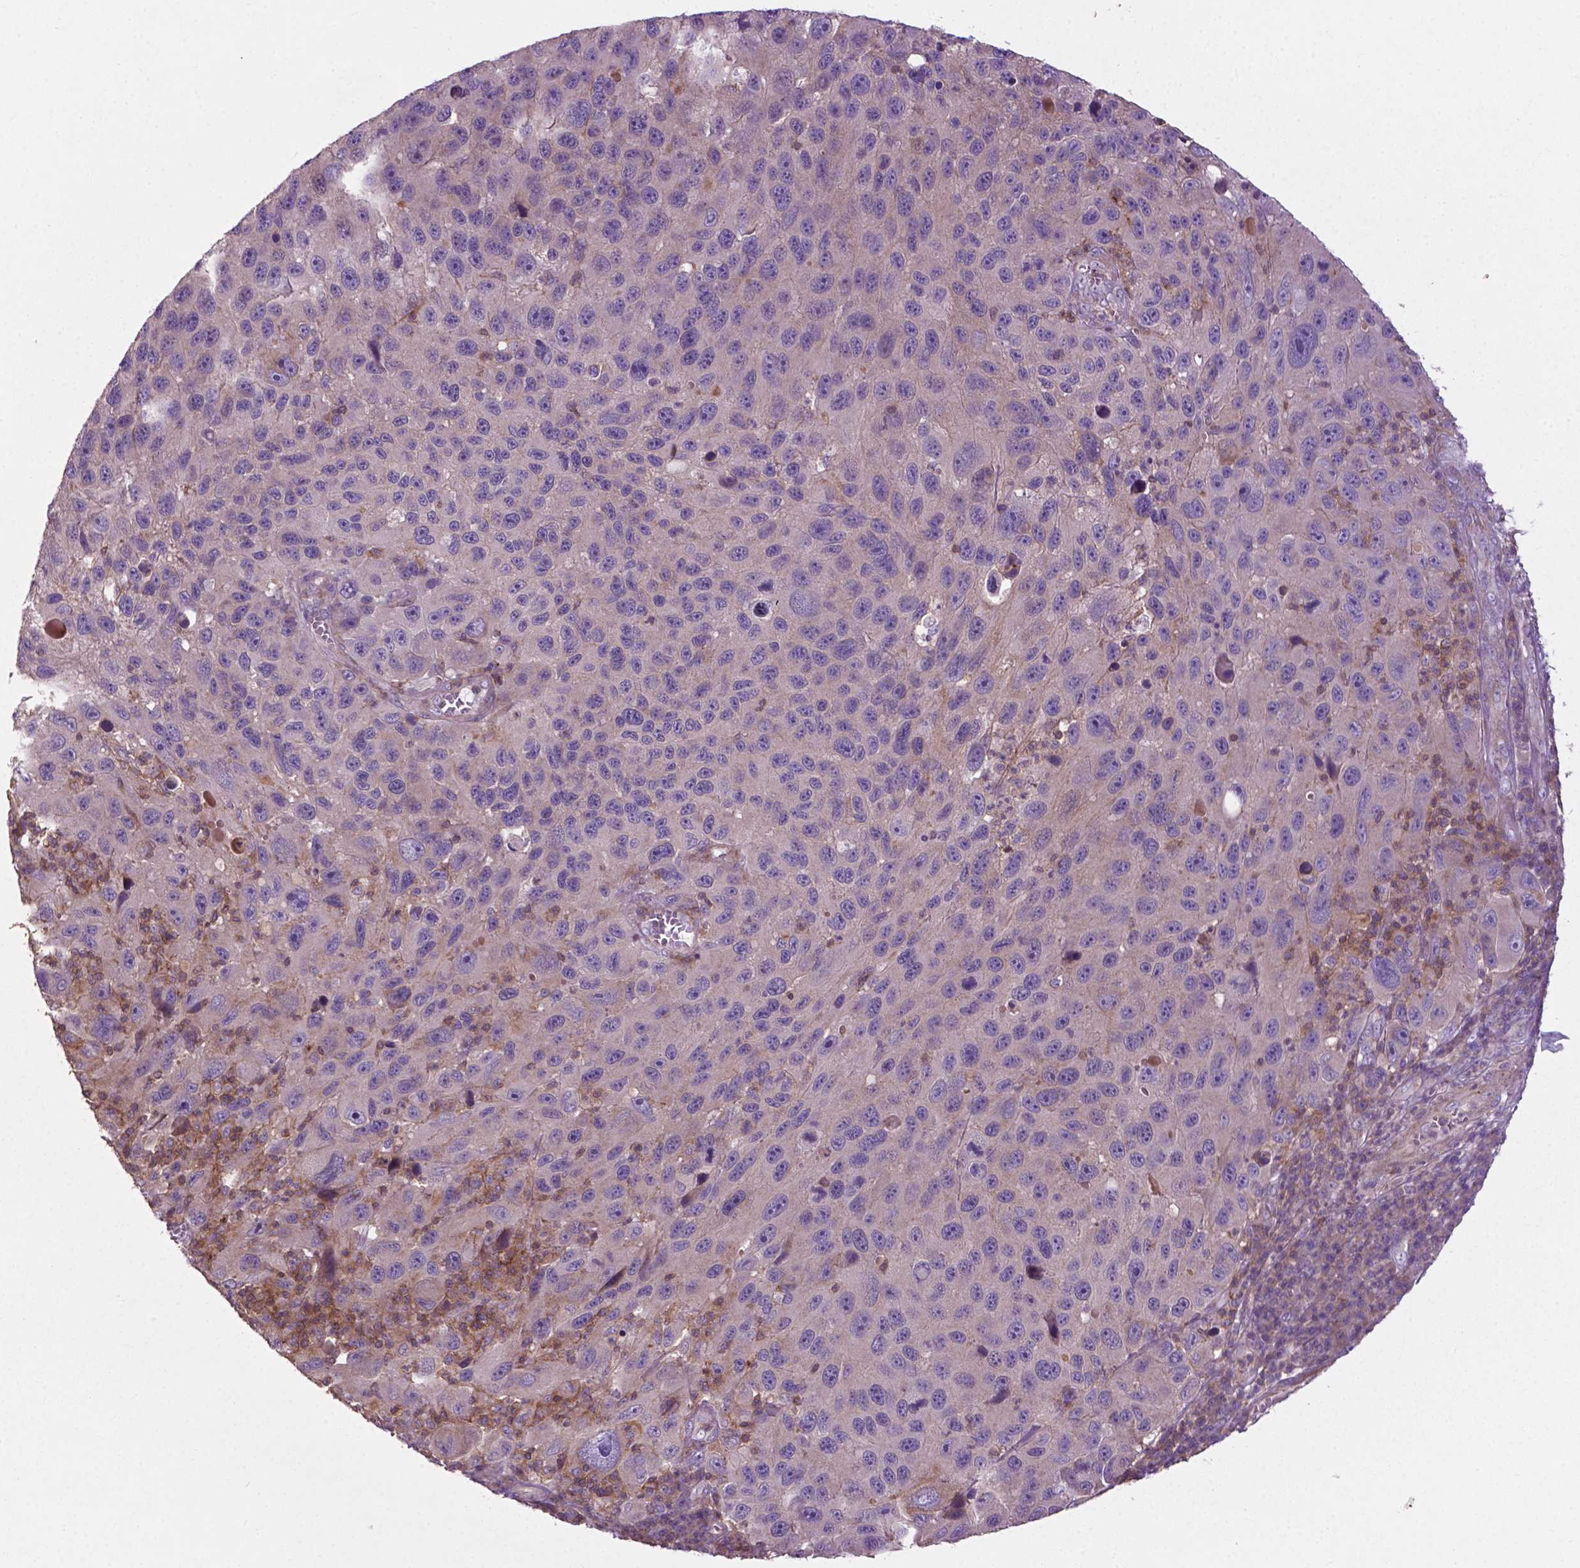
{"staining": {"intensity": "negative", "quantity": "none", "location": "none"}, "tissue": "melanoma", "cell_type": "Tumor cells", "image_type": "cancer", "snomed": [{"axis": "morphology", "description": "Malignant melanoma, NOS"}, {"axis": "topography", "description": "Skin"}], "caption": "Malignant melanoma was stained to show a protein in brown. There is no significant staining in tumor cells.", "gene": "BMP4", "patient": {"sex": "male", "age": 53}}